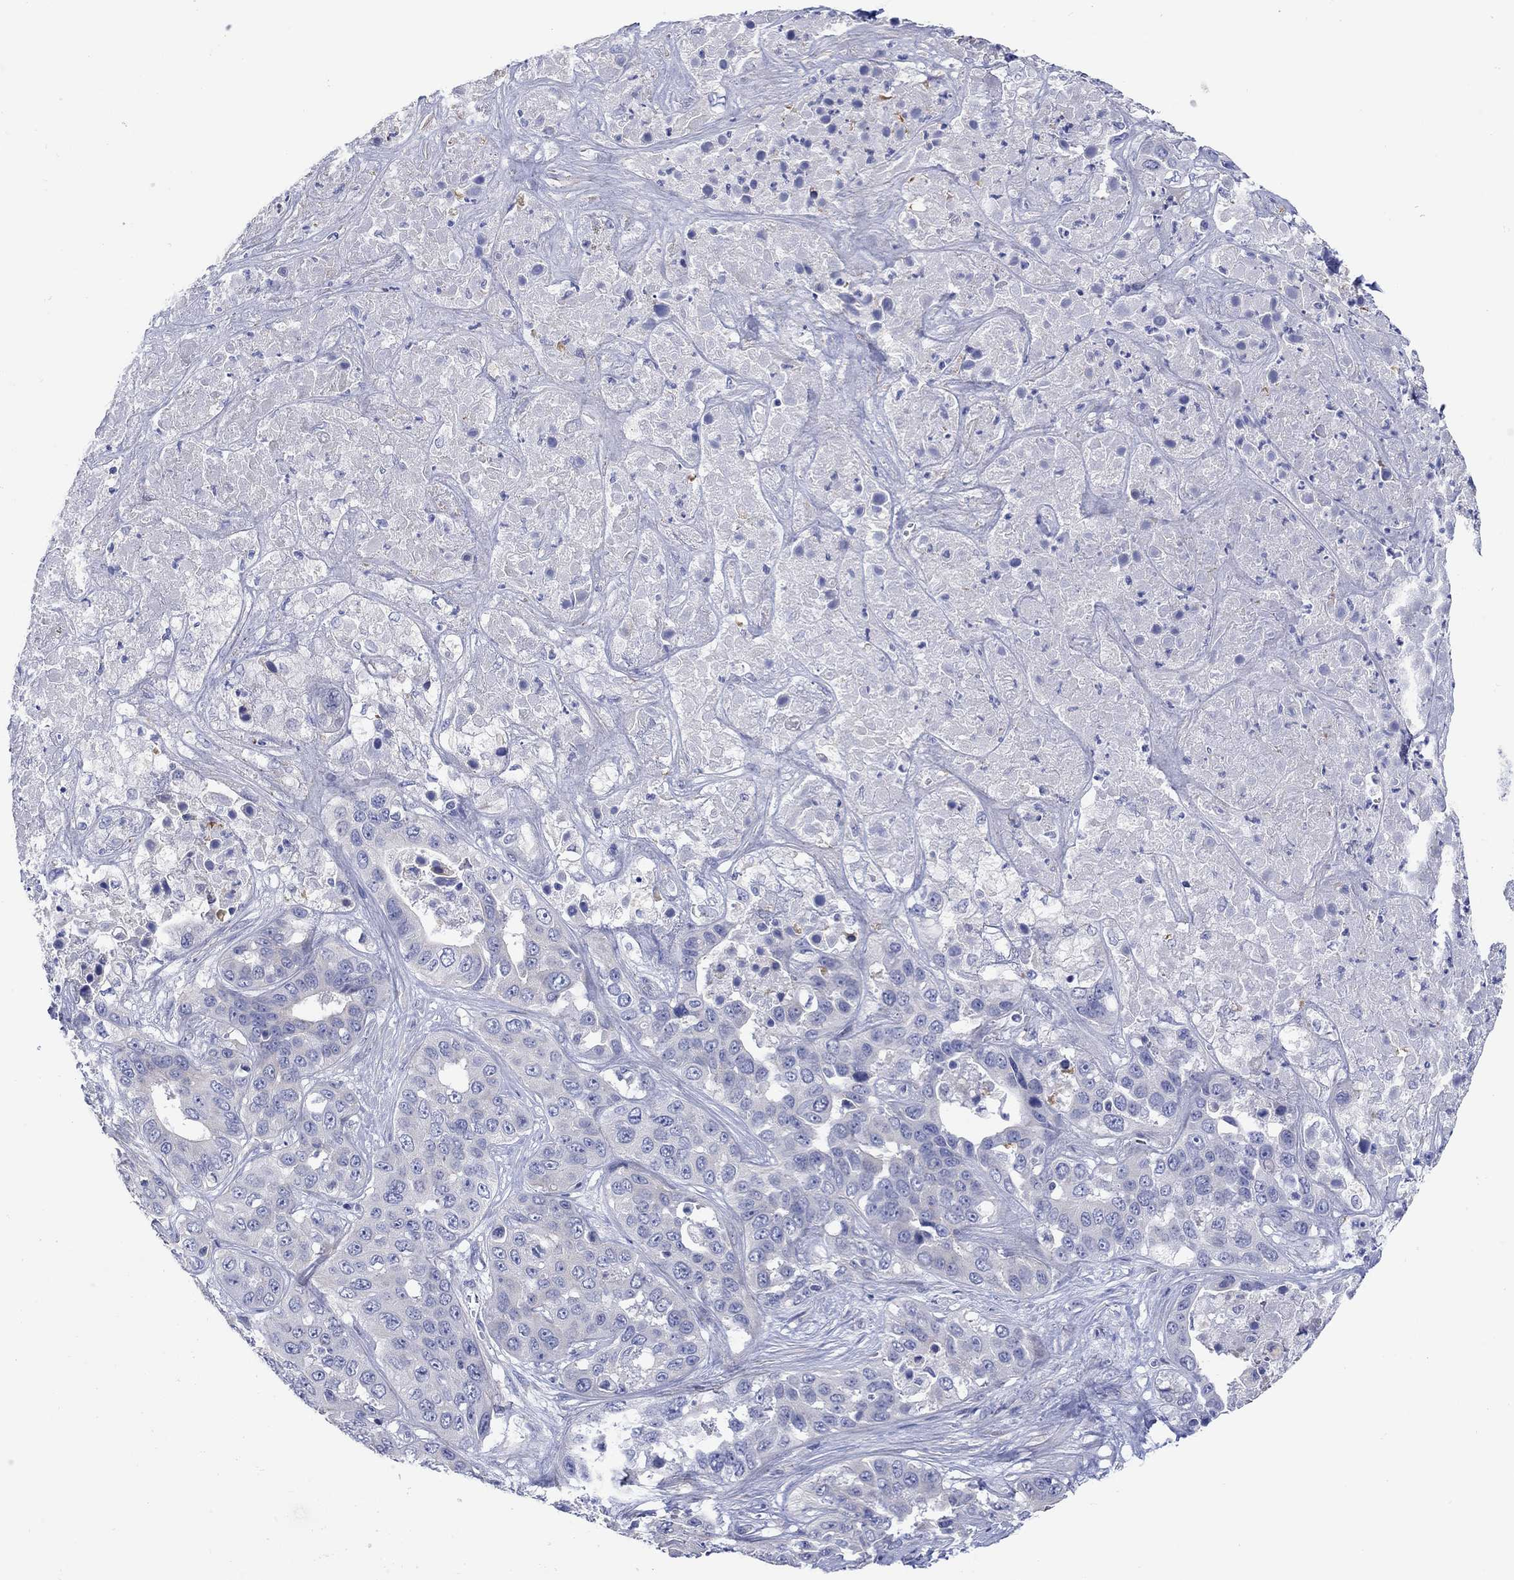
{"staining": {"intensity": "negative", "quantity": "none", "location": "none"}, "tissue": "liver cancer", "cell_type": "Tumor cells", "image_type": "cancer", "snomed": [{"axis": "morphology", "description": "Cholangiocarcinoma"}, {"axis": "topography", "description": "Liver"}], "caption": "A histopathology image of human cholangiocarcinoma (liver) is negative for staining in tumor cells.", "gene": "KRT222", "patient": {"sex": "female", "age": 52}}